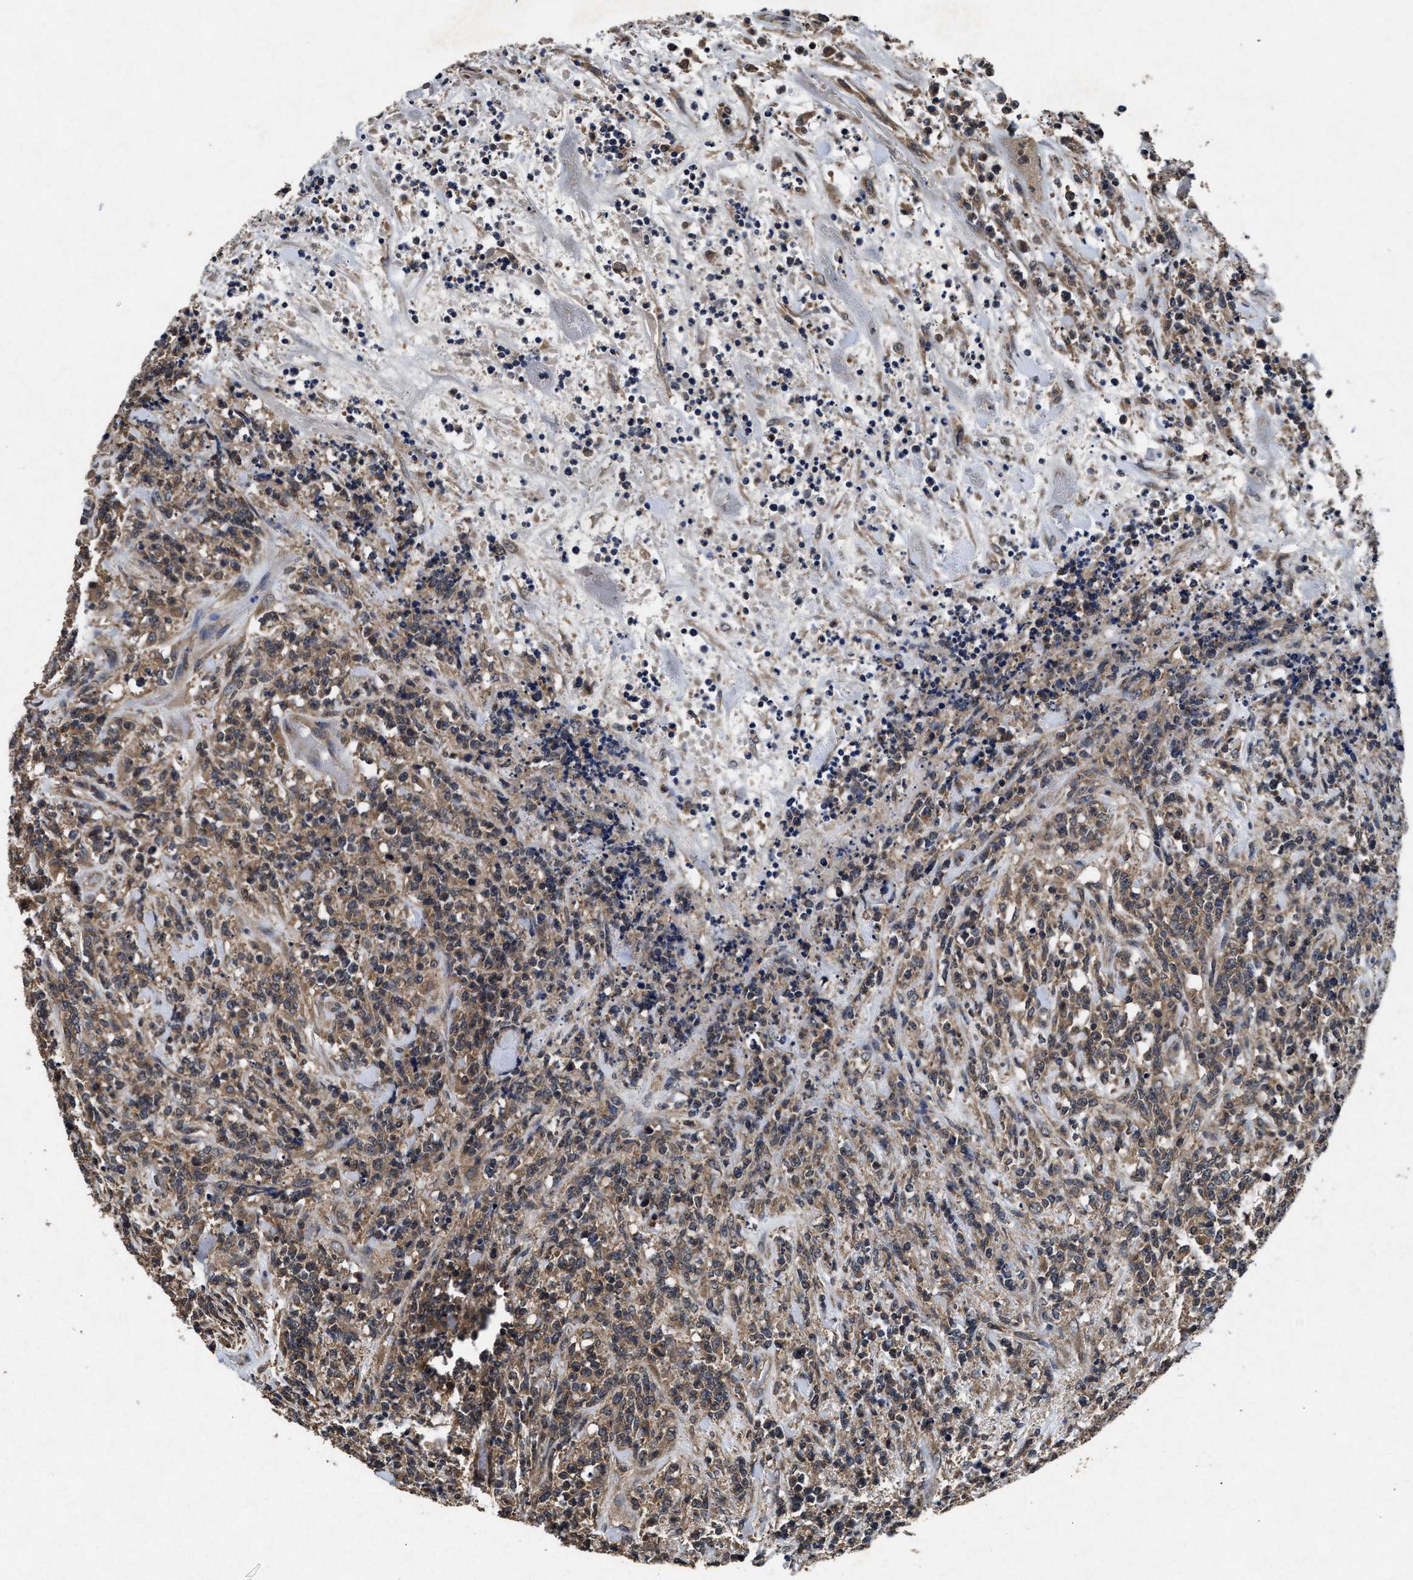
{"staining": {"intensity": "moderate", "quantity": ">75%", "location": "cytoplasmic/membranous"}, "tissue": "lymphoma", "cell_type": "Tumor cells", "image_type": "cancer", "snomed": [{"axis": "morphology", "description": "Malignant lymphoma, non-Hodgkin's type, High grade"}, {"axis": "topography", "description": "Soft tissue"}], "caption": "This histopathology image shows lymphoma stained with immunohistochemistry to label a protein in brown. The cytoplasmic/membranous of tumor cells show moderate positivity for the protein. Nuclei are counter-stained blue.", "gene": "PDAP1", "patient": {"sex": "male", "age": 18}}